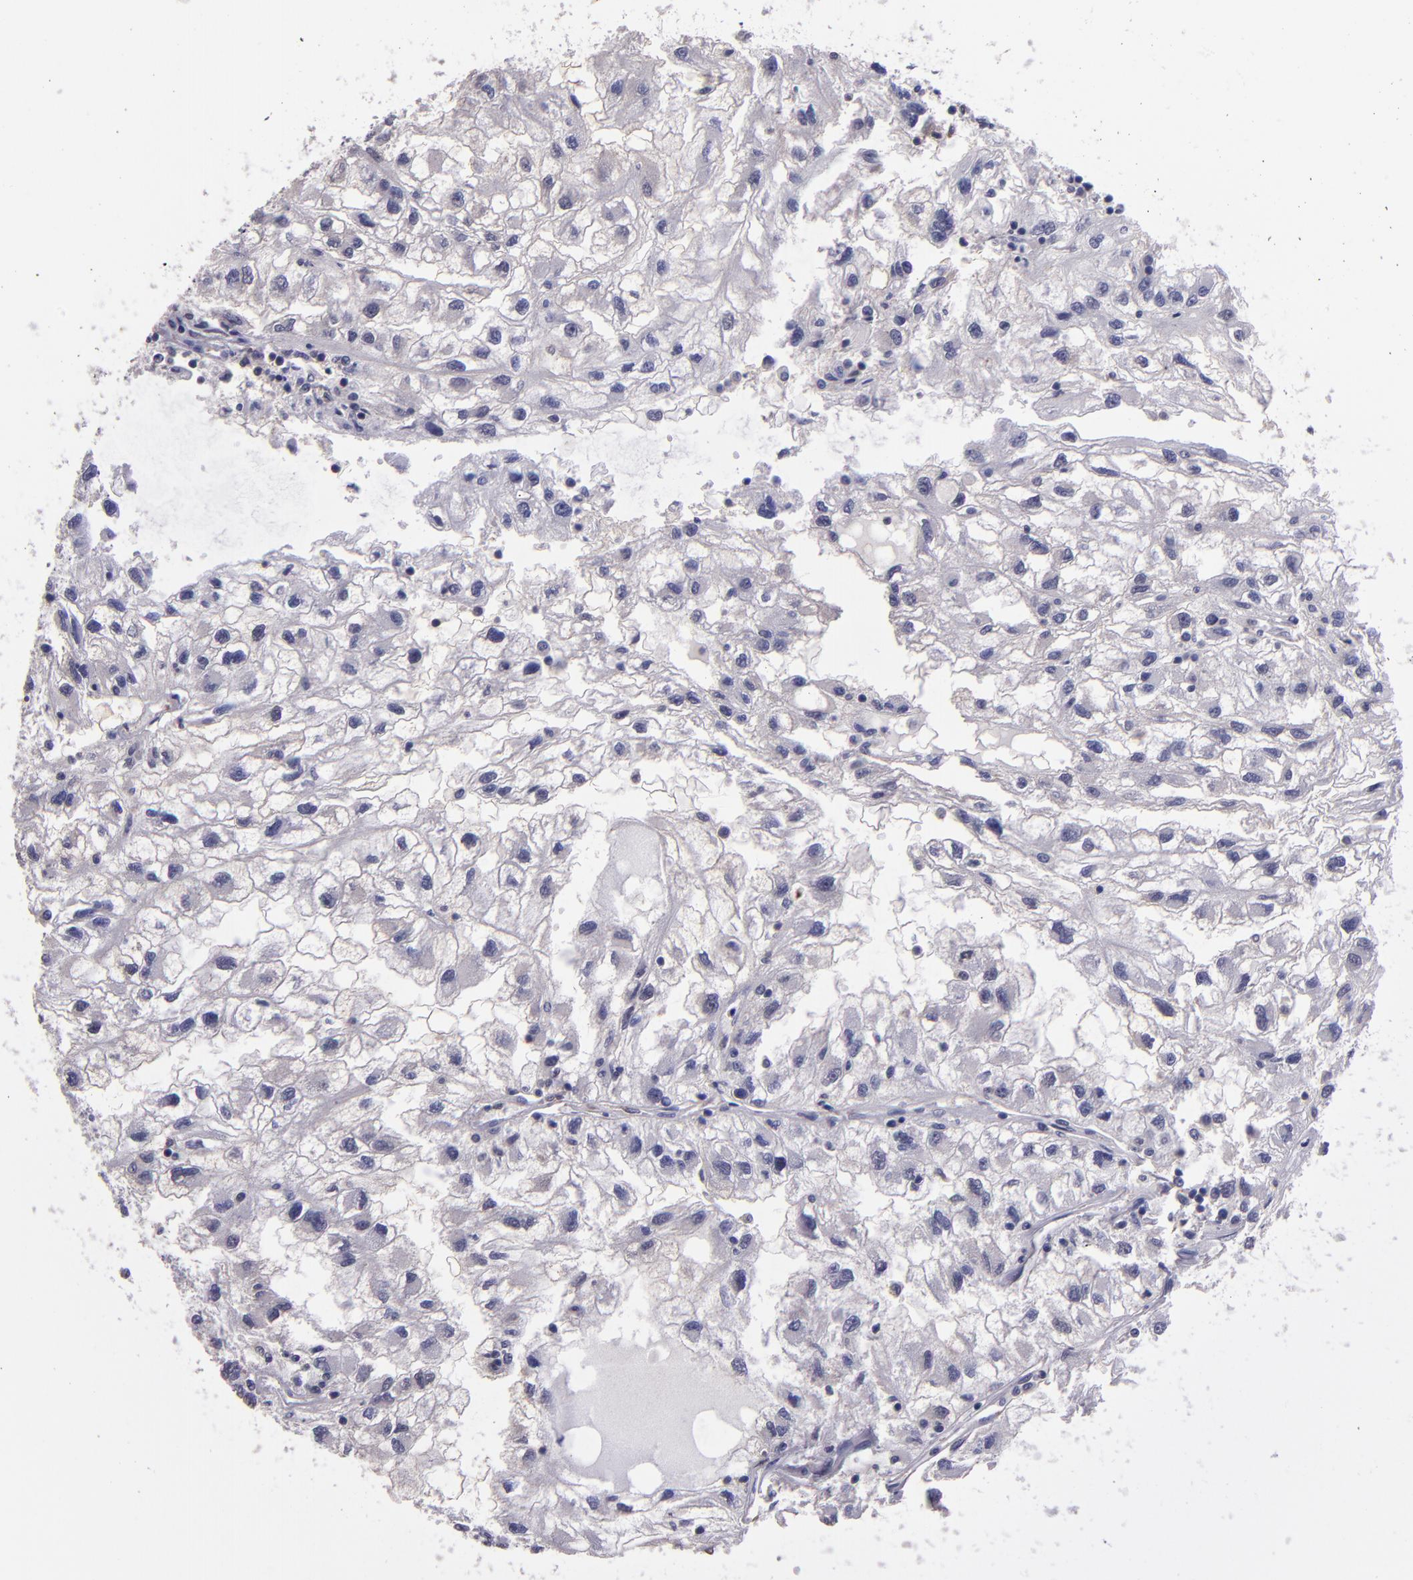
{"staining": {"intensity": "negative", "quantity": "none", "location": "none"}, "tissue": "renal cancer", "cell_type": "Tumor cells", "image_type": "cancer", "snomed": [{"axis": "morphology", "description": "Normal tissue, NOS"}, {"axis": "morphology", "description": "Adenocarcinoma, NOS"}, {"axis": "topography", "description": "Kidney"}], "caption": "A photomicrograph of renal cancer (adenocarcinoma) stained for a protein reveals no brown staining in tumor cells.", "gene": "CEBPE", "patient": {"sex": "male", "age": 71}}